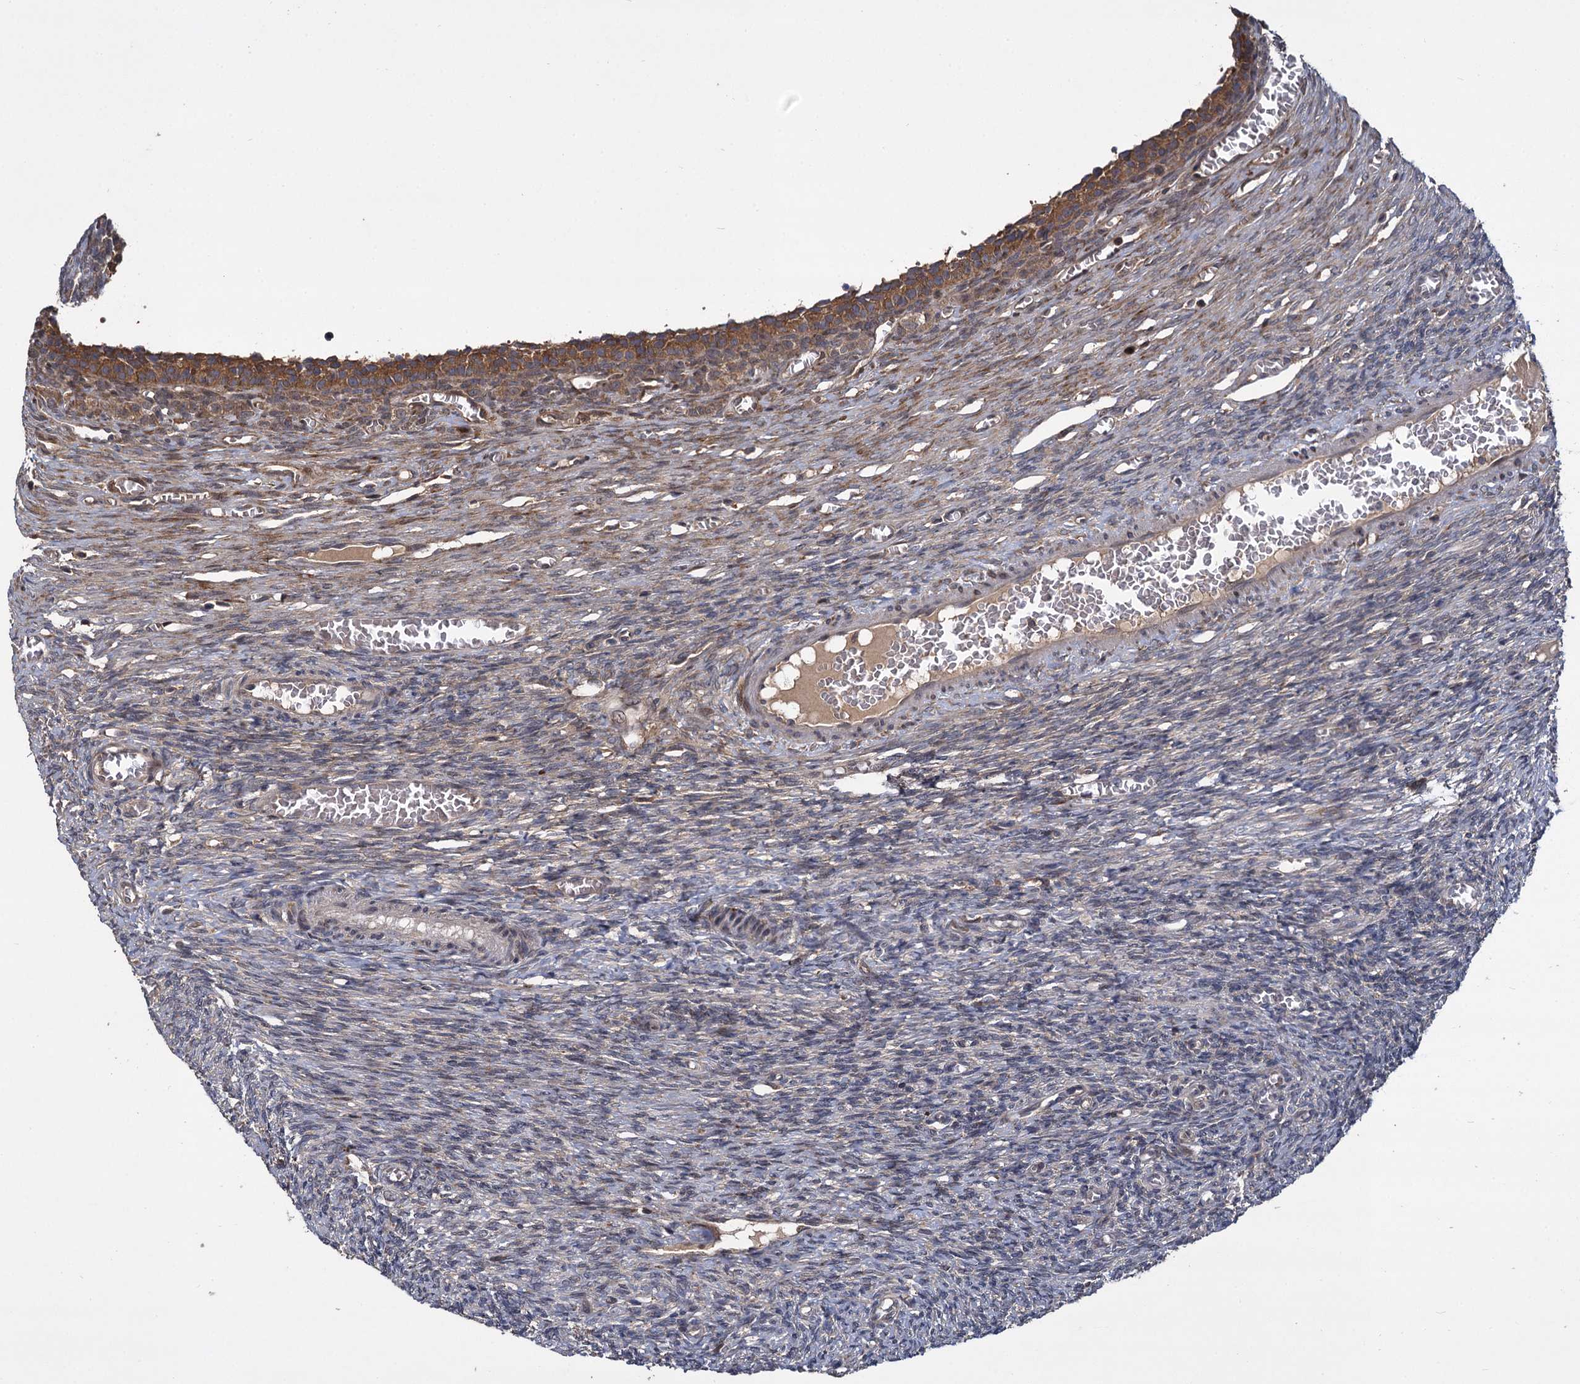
{"staining": {"intensity": "weak", "quantity": ">75%", "location": "cytoplasmic/membranous"}, "tissue": "ovary", "cell_type": "Follicle cells", "image_type": "normal", "snomed": [{"axis": "morphology", "description": "Normal tissue, NOS"}, {"axis": "topography", "description": "Ovary"}], "caption": "Protein staining exhibits weak cytoplasmic/membranous staining in about >75% of follicle cells in unremarkable ovary.", "gene": "INPPL1", "patient": {"sex": "female", "age": 27}}